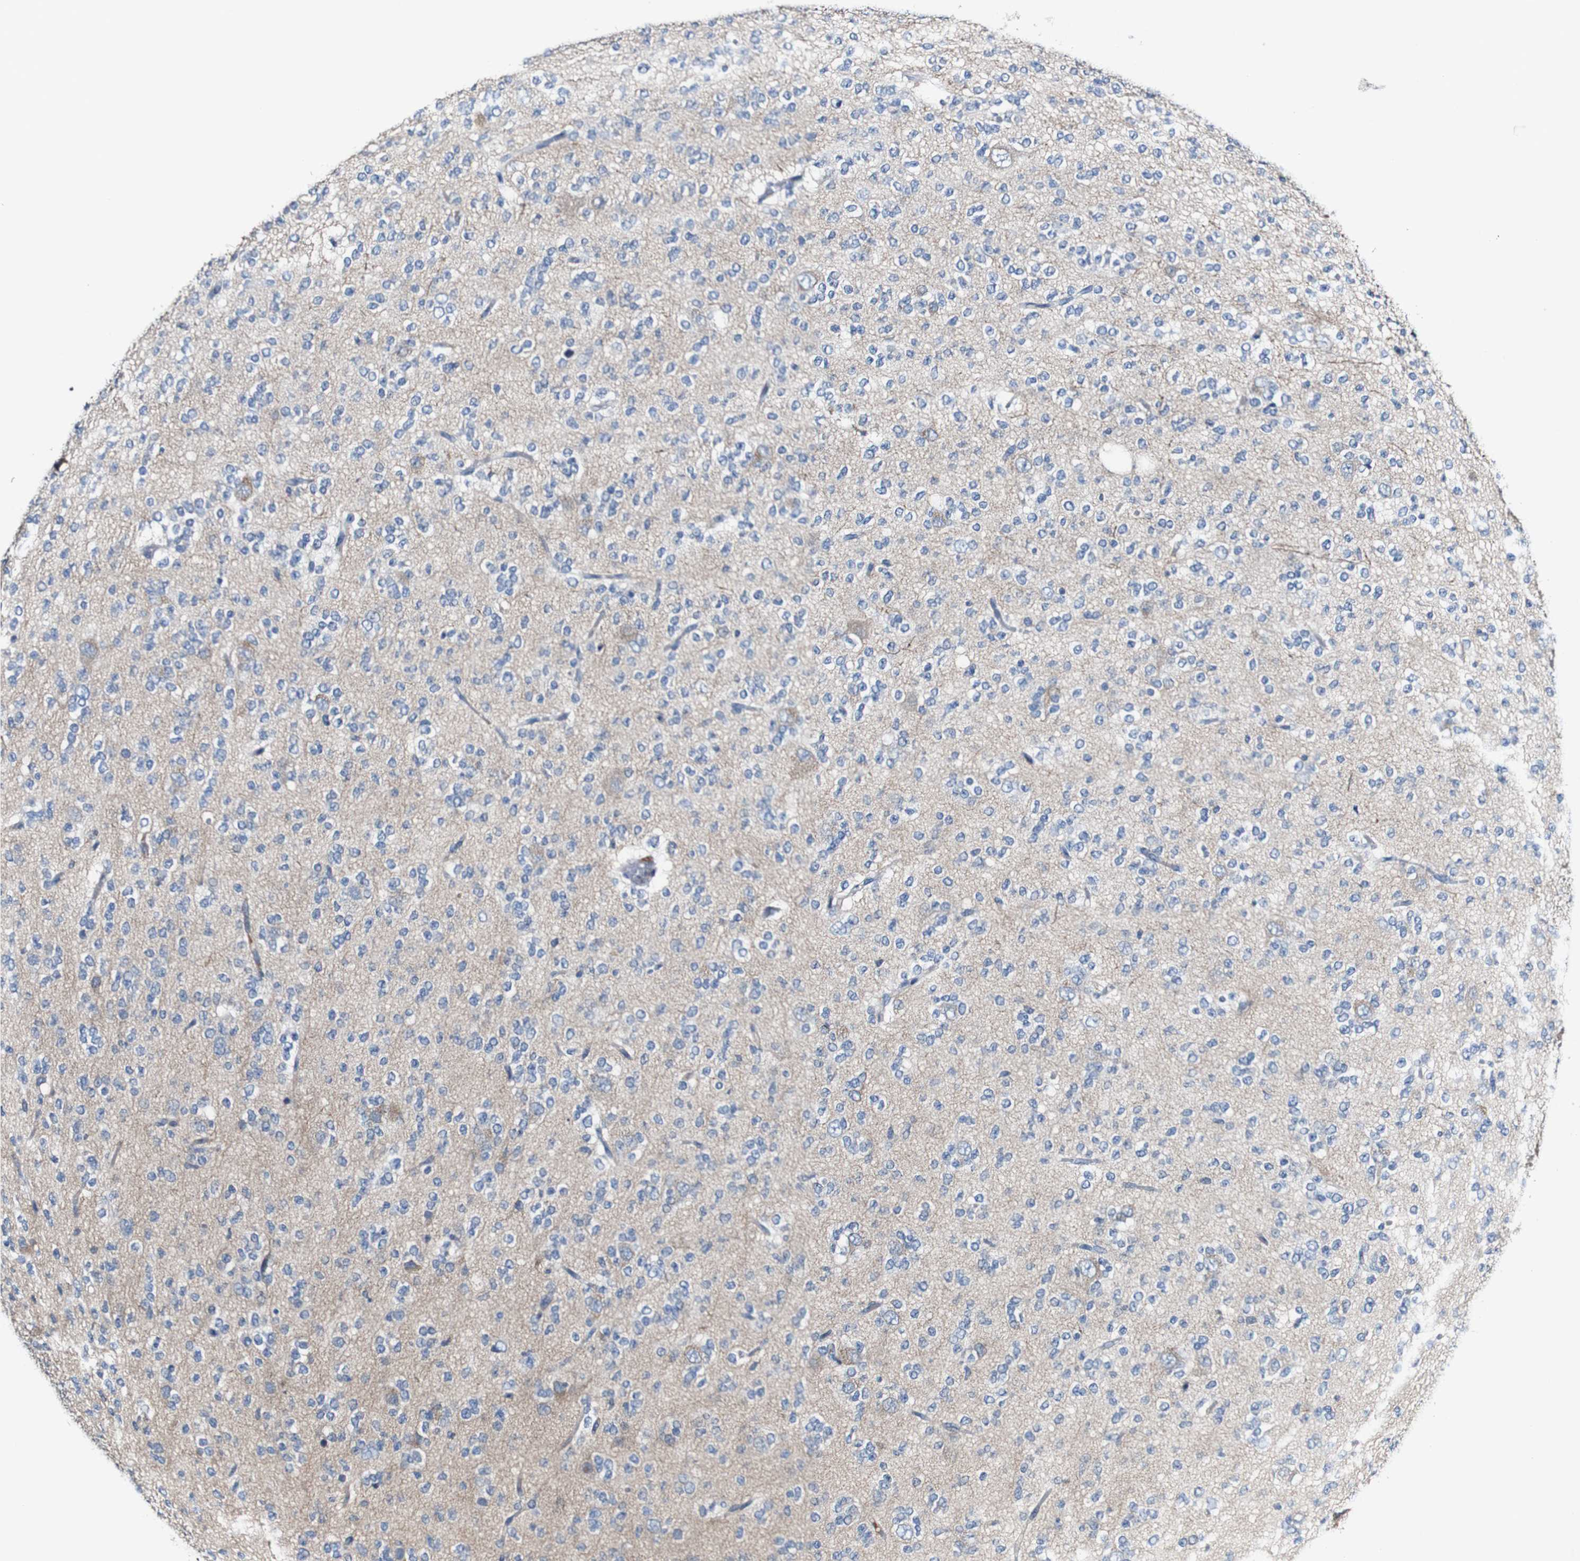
{"staining": {"intensity": "negative", "quantity": "none", "location": "none"}, "tissue": "glioma", "cell_type": "Tumor cells", "image_type": "cancer", "snomed": [{"axis": "morphology", "description": "Glioma, malignant, Low grade"}, {"axis": "topography", "description": "Brain"}], "caption": "Histopathology image shows no protein expression in tumor cells of malignant glioma (low-grade) tissue.", "gene": "GRAMD1A", "patient": {"sex": "male", "age": 38}}